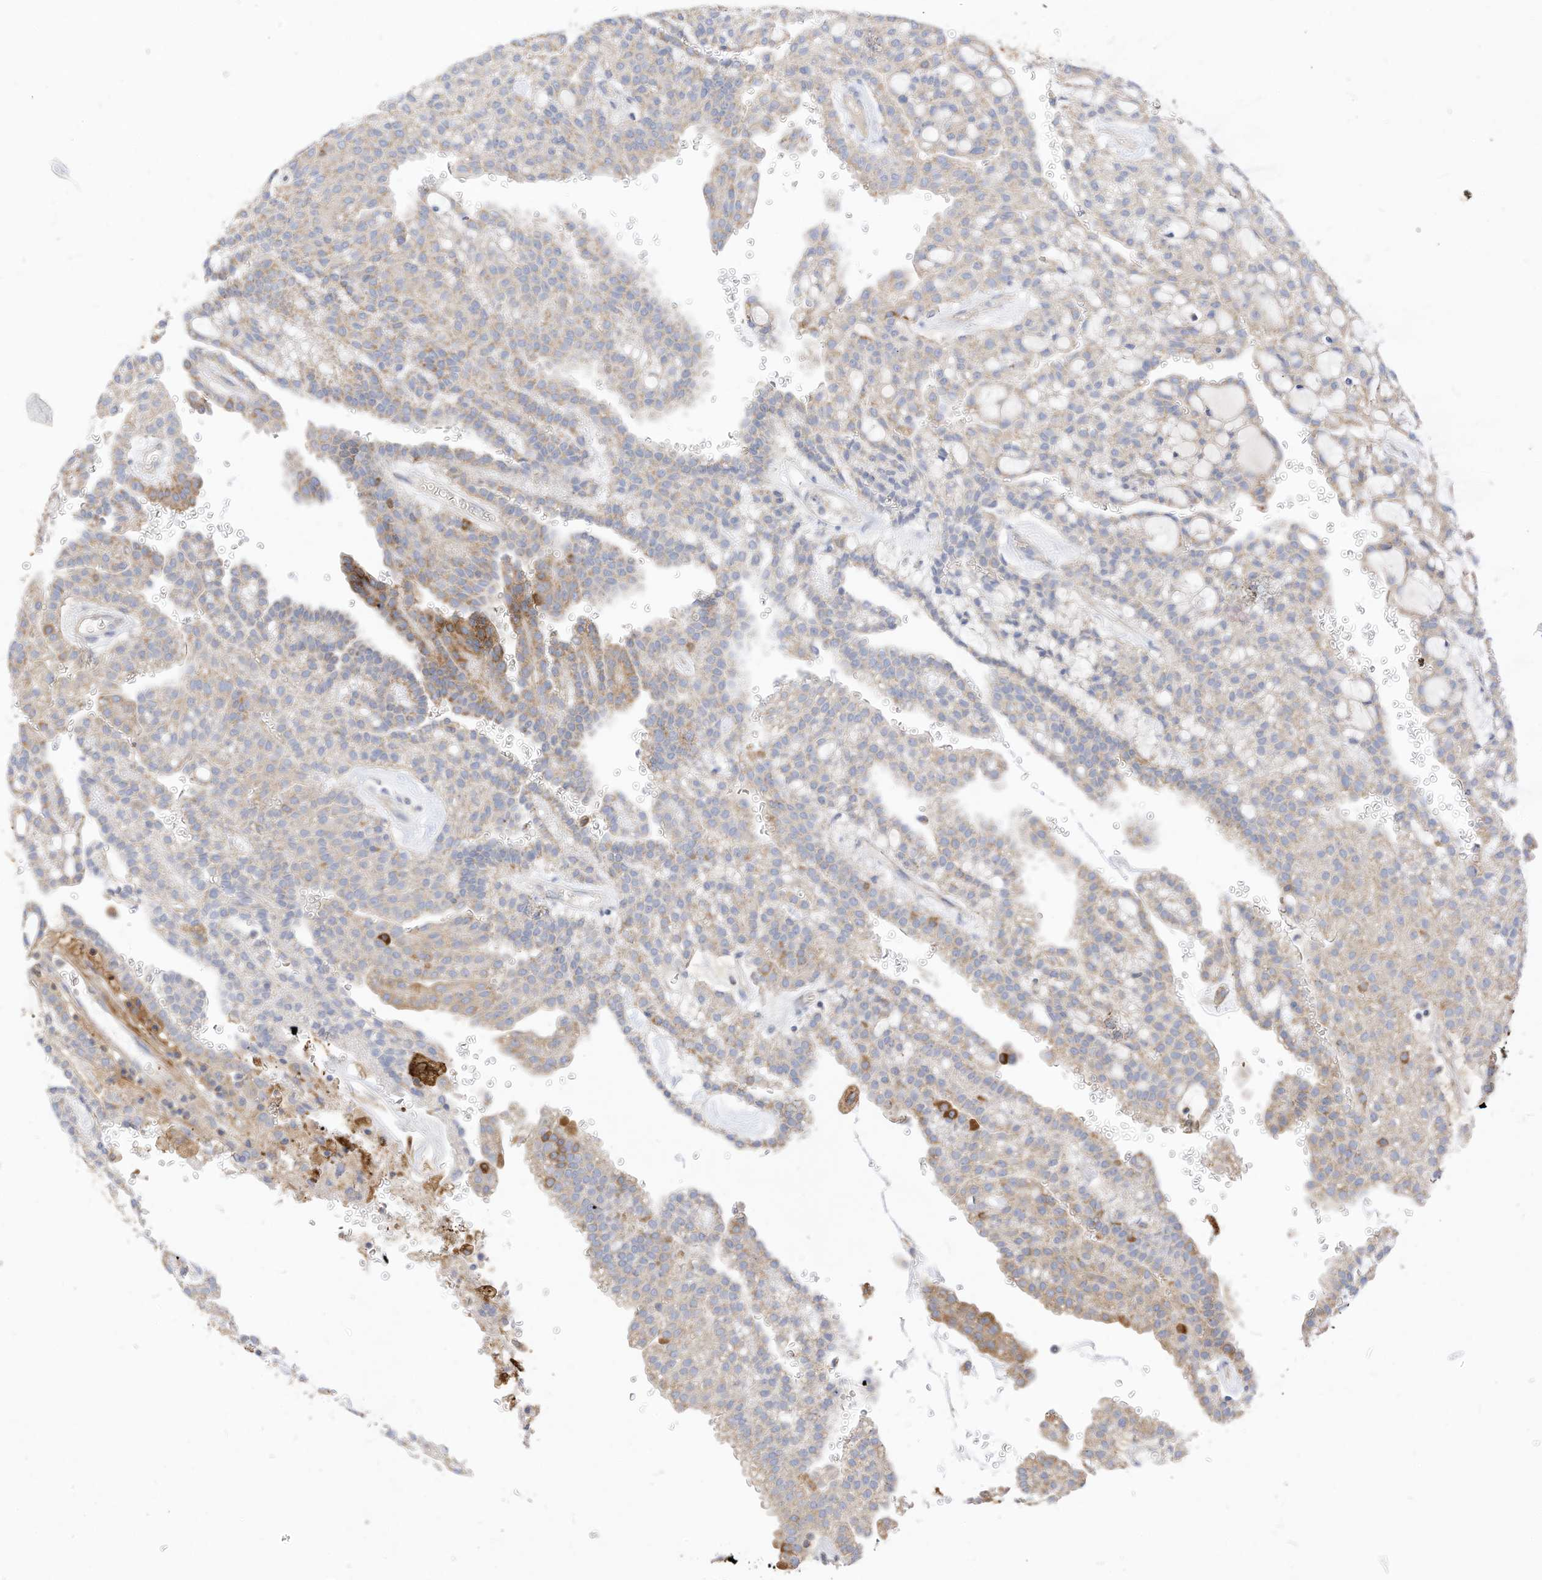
{"staining": {"intensity": "weak", "quantity": "25%-75%", "location": "cytoplasmic/membranous"}, "tissue": "renal cancer", "cell_type": "Tumor cells", "image_type": "cancer", "snomed": [{"axis": "morphology", "description": "Adenocarcinoma, NOS"}, {"axis": "topography", "description": "Kidney"}], "caption": "Human renal cancer stained with a protein marker reveals weak staining in tumor cells.", "gene": "RHOH", "patient": {"sex": "male", "age": 63}}